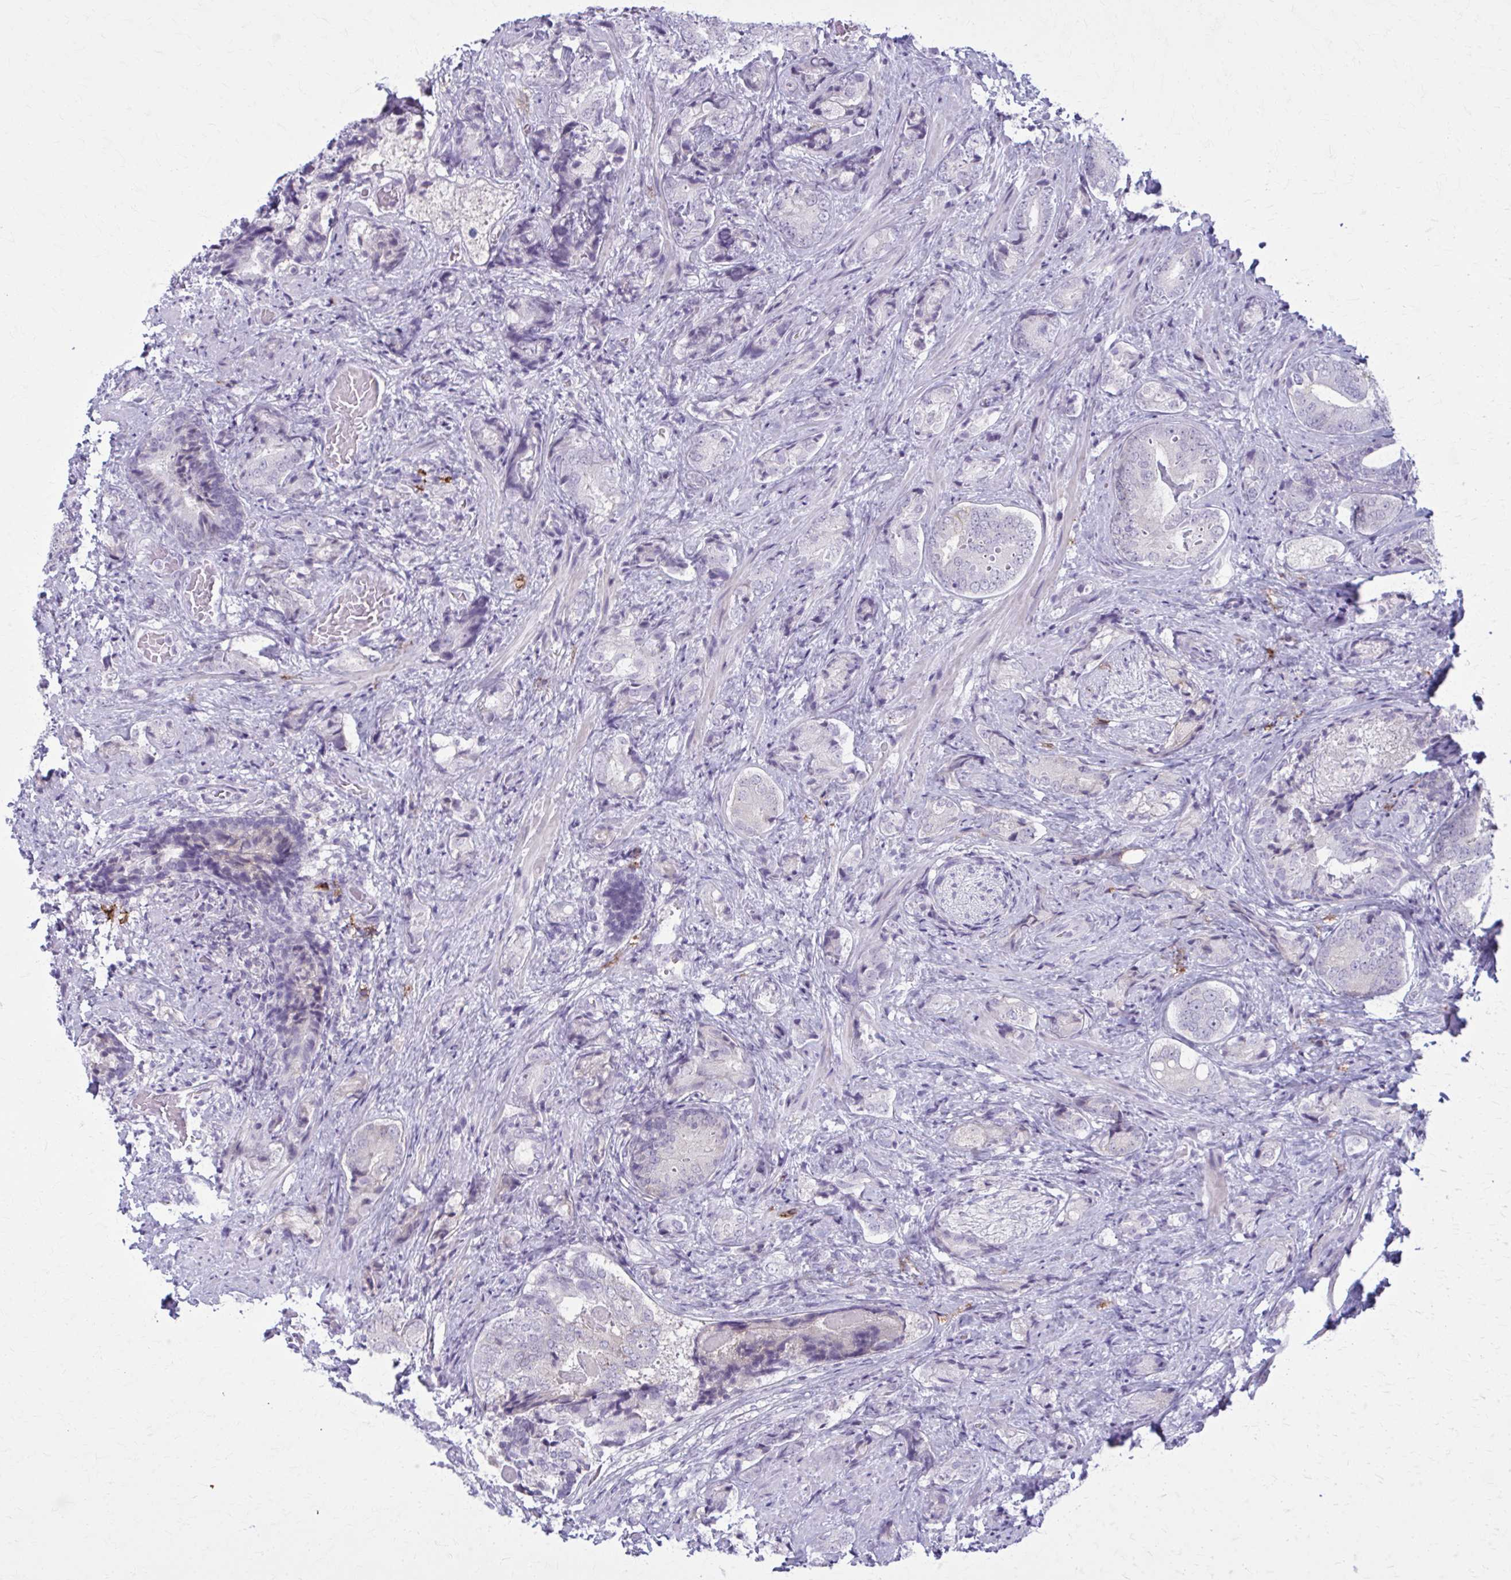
{"staining": {"intensity": "negative", "quantity": "none", "location": "none"}, "tissue": "prostate cancer", "cell_type": "Tumor cells", "image_type": "cancer", "snomed": [{"axis": "morphology", "description": "Adenocarcinoma, High grade"}, {"axis": "topography", "description": "Prostate"}], "caption": "IHC micrograph of prostate cancer (high-grade adenocarcinoma) stained for a protein (brown), which shows no positivity in tumor cells.", "gene": "CD38", "patient": {"sex": "male", "age": 62}}